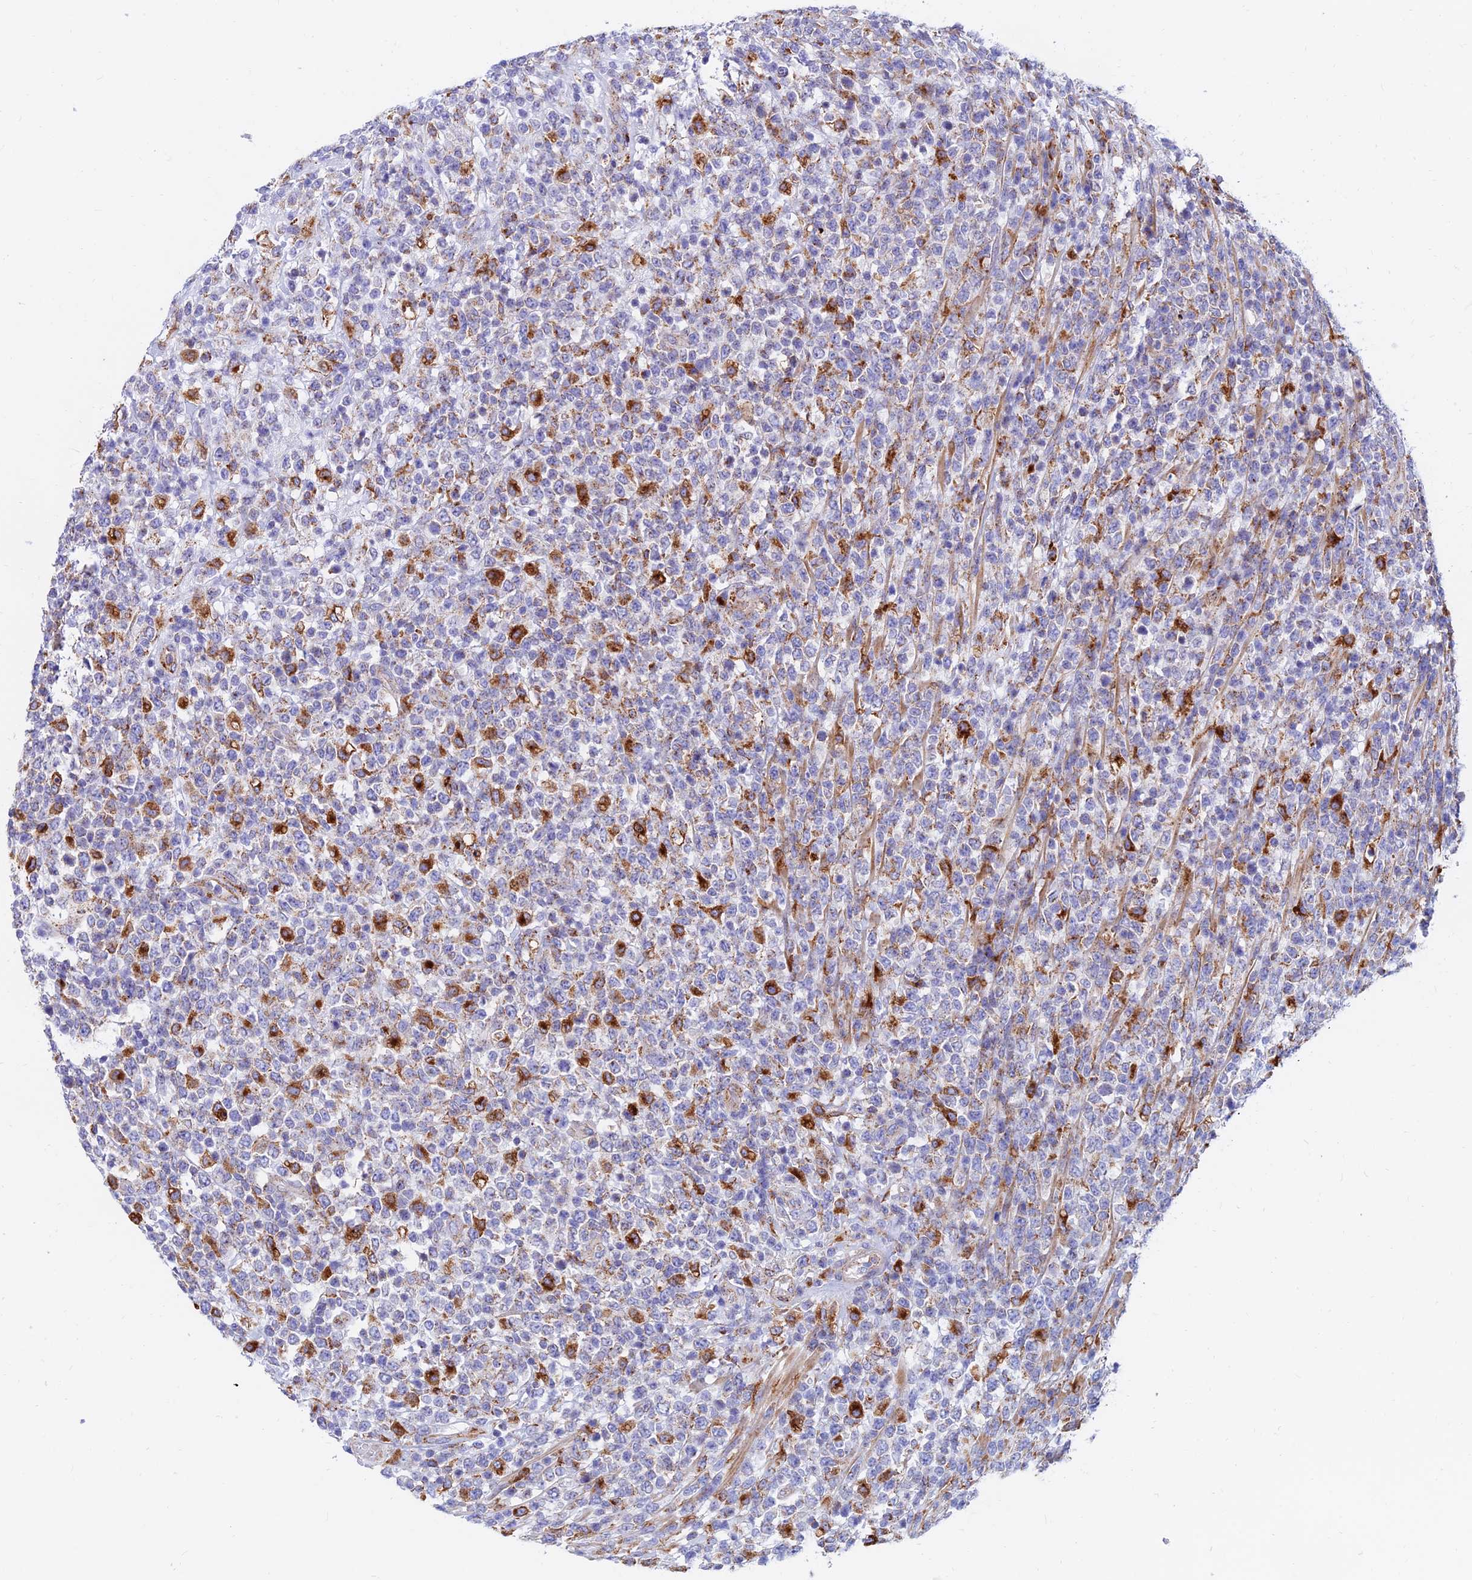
{"staining": {"intensity": "strong", "quantity": "<25%", "location": "cytoplasmic/membranous"}, "tissue": "lymphoma", "cell_type": "Tumor cells", "image_type": "cancer", "snomed": [{"axis": "morphology", "description": "Malignant lymphoma, non-Hodgkin's type, High grade"}, {"axis": "topography", "description": "Colon"}], "caption": "Protein expression analysis of high-grade malignant lymphoma, non-Hodgkin's type shows strong cytoplasmic/membranous staining in about <25% of tumor cells.", "gene": "SPNS1", "patient": {"sex": "female", "age": 53}}